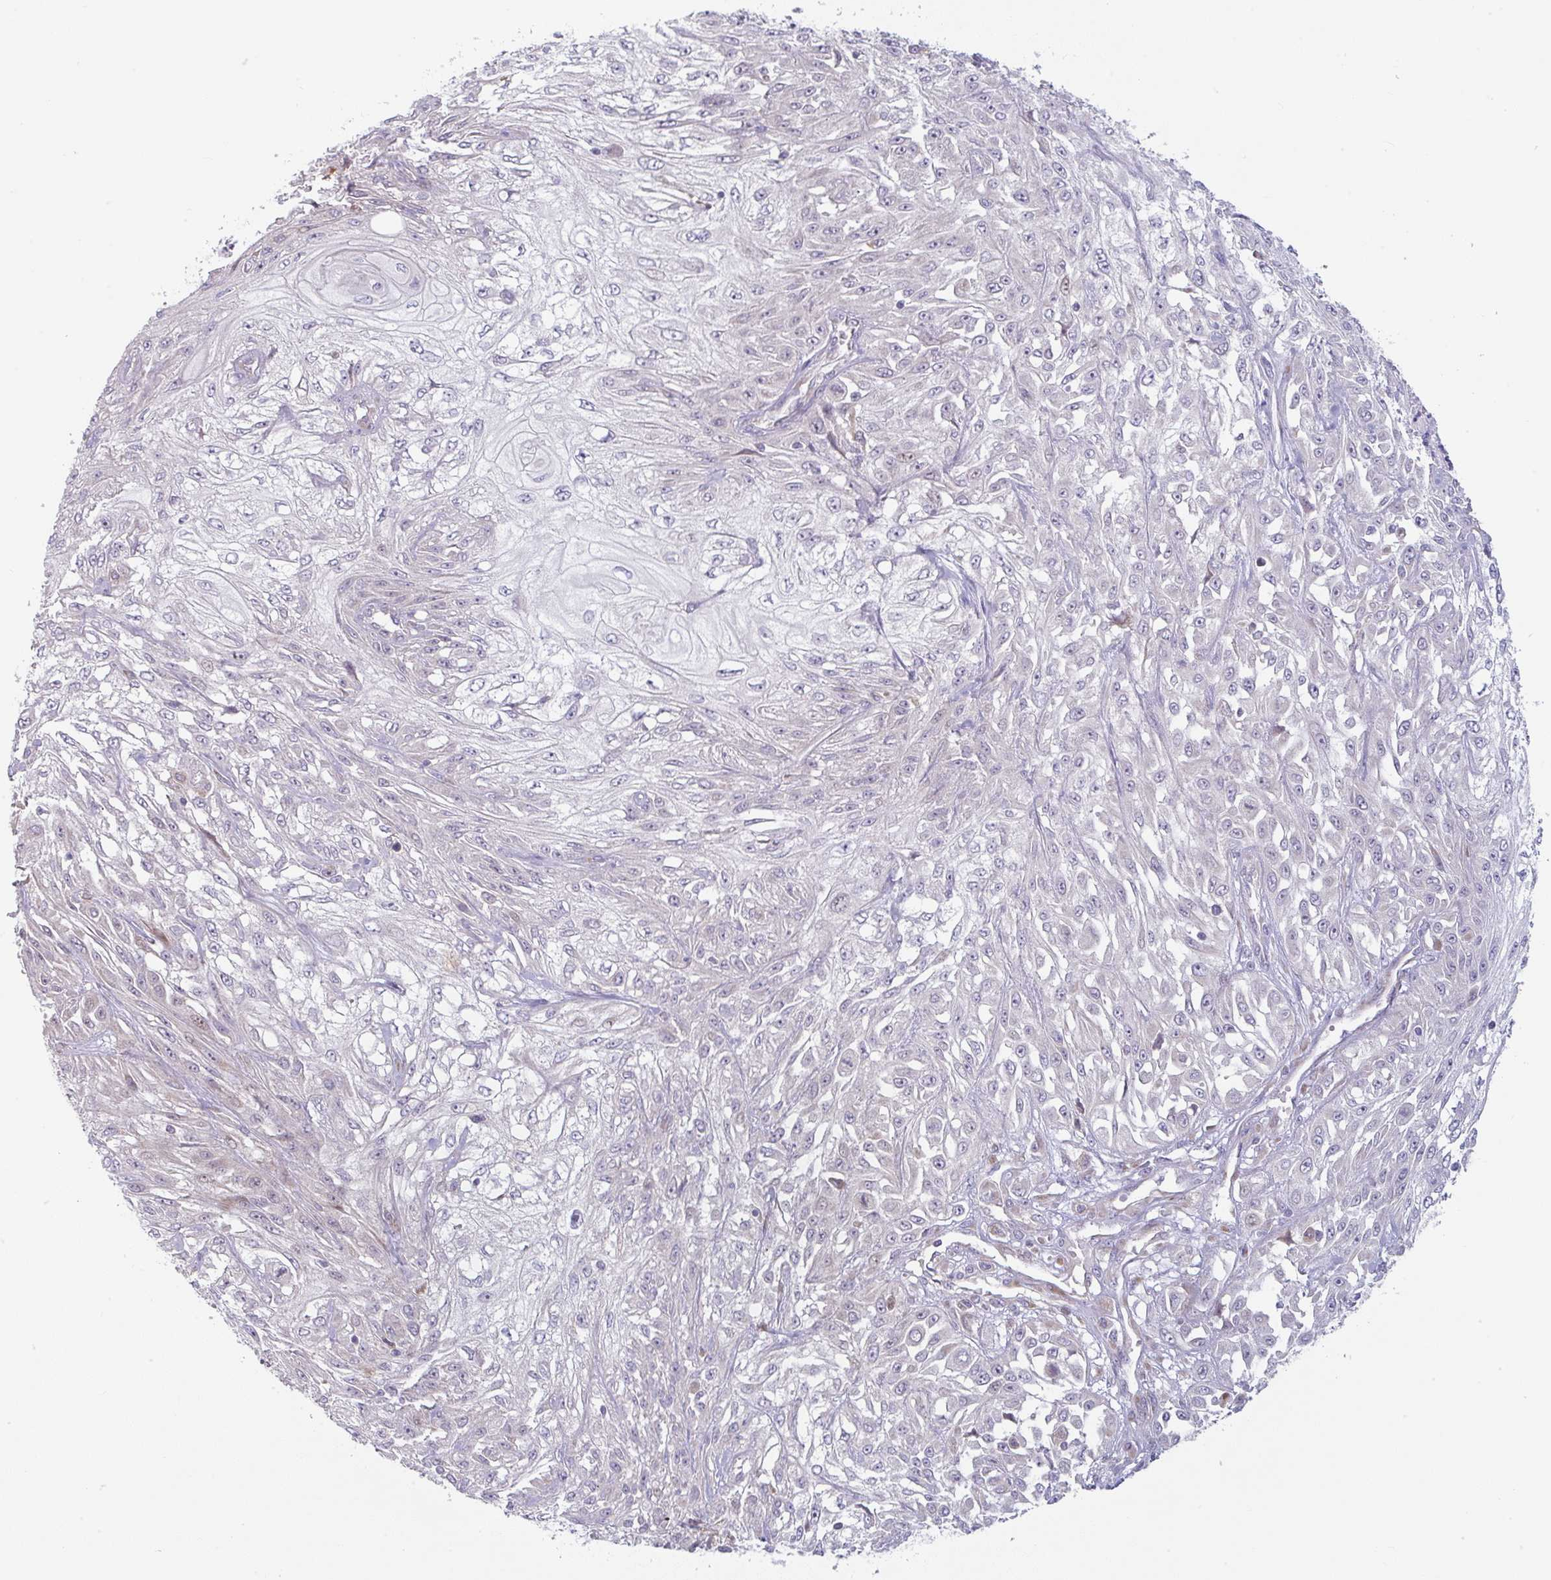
{"staining": {"intensity": "negative", "quantity": "none", "location": "none"}, "tissue": "skin cancer", "cell_type": "Tumor cells", "image_type": "cancer", "snomed": [{"axis": "morphology", "description": "Squamous cell carcinoma, NOS"}, {"axis": "morphology", "description": "Squamous cell carcinoma, metastatic, NOS"}, {"axis": "topography", "description": "Skin"}, {"axis": "topography", "description": "Lymph node"}], "caption": "DAB (3,3'-diaminobenzidine) immunohistochemical staining of skin metastatic squamous cell carcinoma reveals no significant staining in tumor cells.", "gene": "MOB1A", "patient": {"sex": "male", "age": 75}}